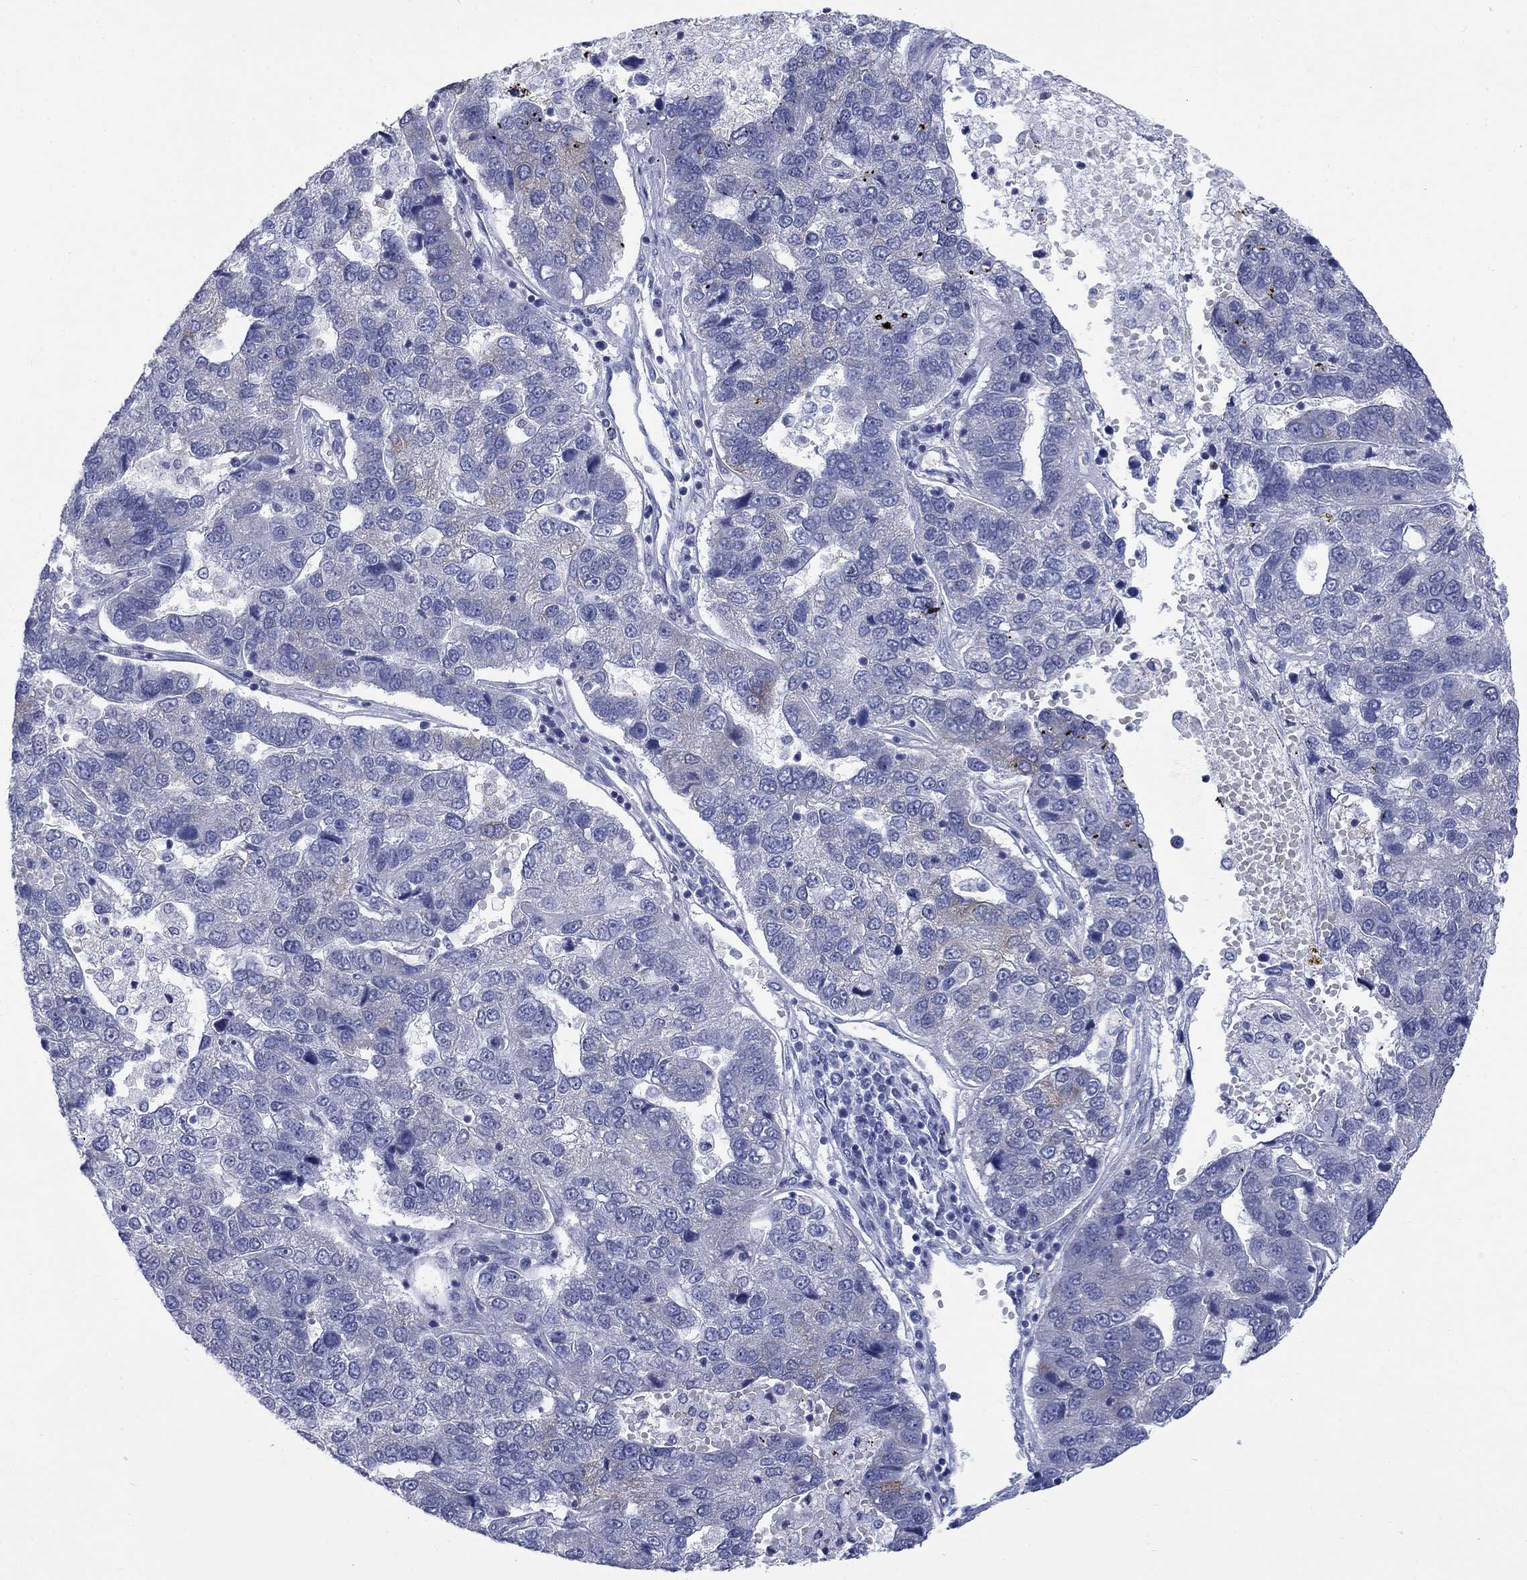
{"staining": {"intensity": "weak", "quantity": "<25%", "location": "cytoplasmic/membranous"}, "tissue": "pancreatic cancer", "cell_type": "Tumor cells", "image_type": "cancer", "snomed": [{"axis": "morphology", "description": "Adenocarcinoma, NOS"}, {"axis": "topography", "description": "Pancreas"}], "caption": "Immunohistochemistry (IHC) image of neoplastic tissue: pancreatic adenocarcinoma stained with DAB shows no significant protein staining in tumor cells.", "gene": "IGF2BP3", "patient": {"sex": "female", "age": 61}}